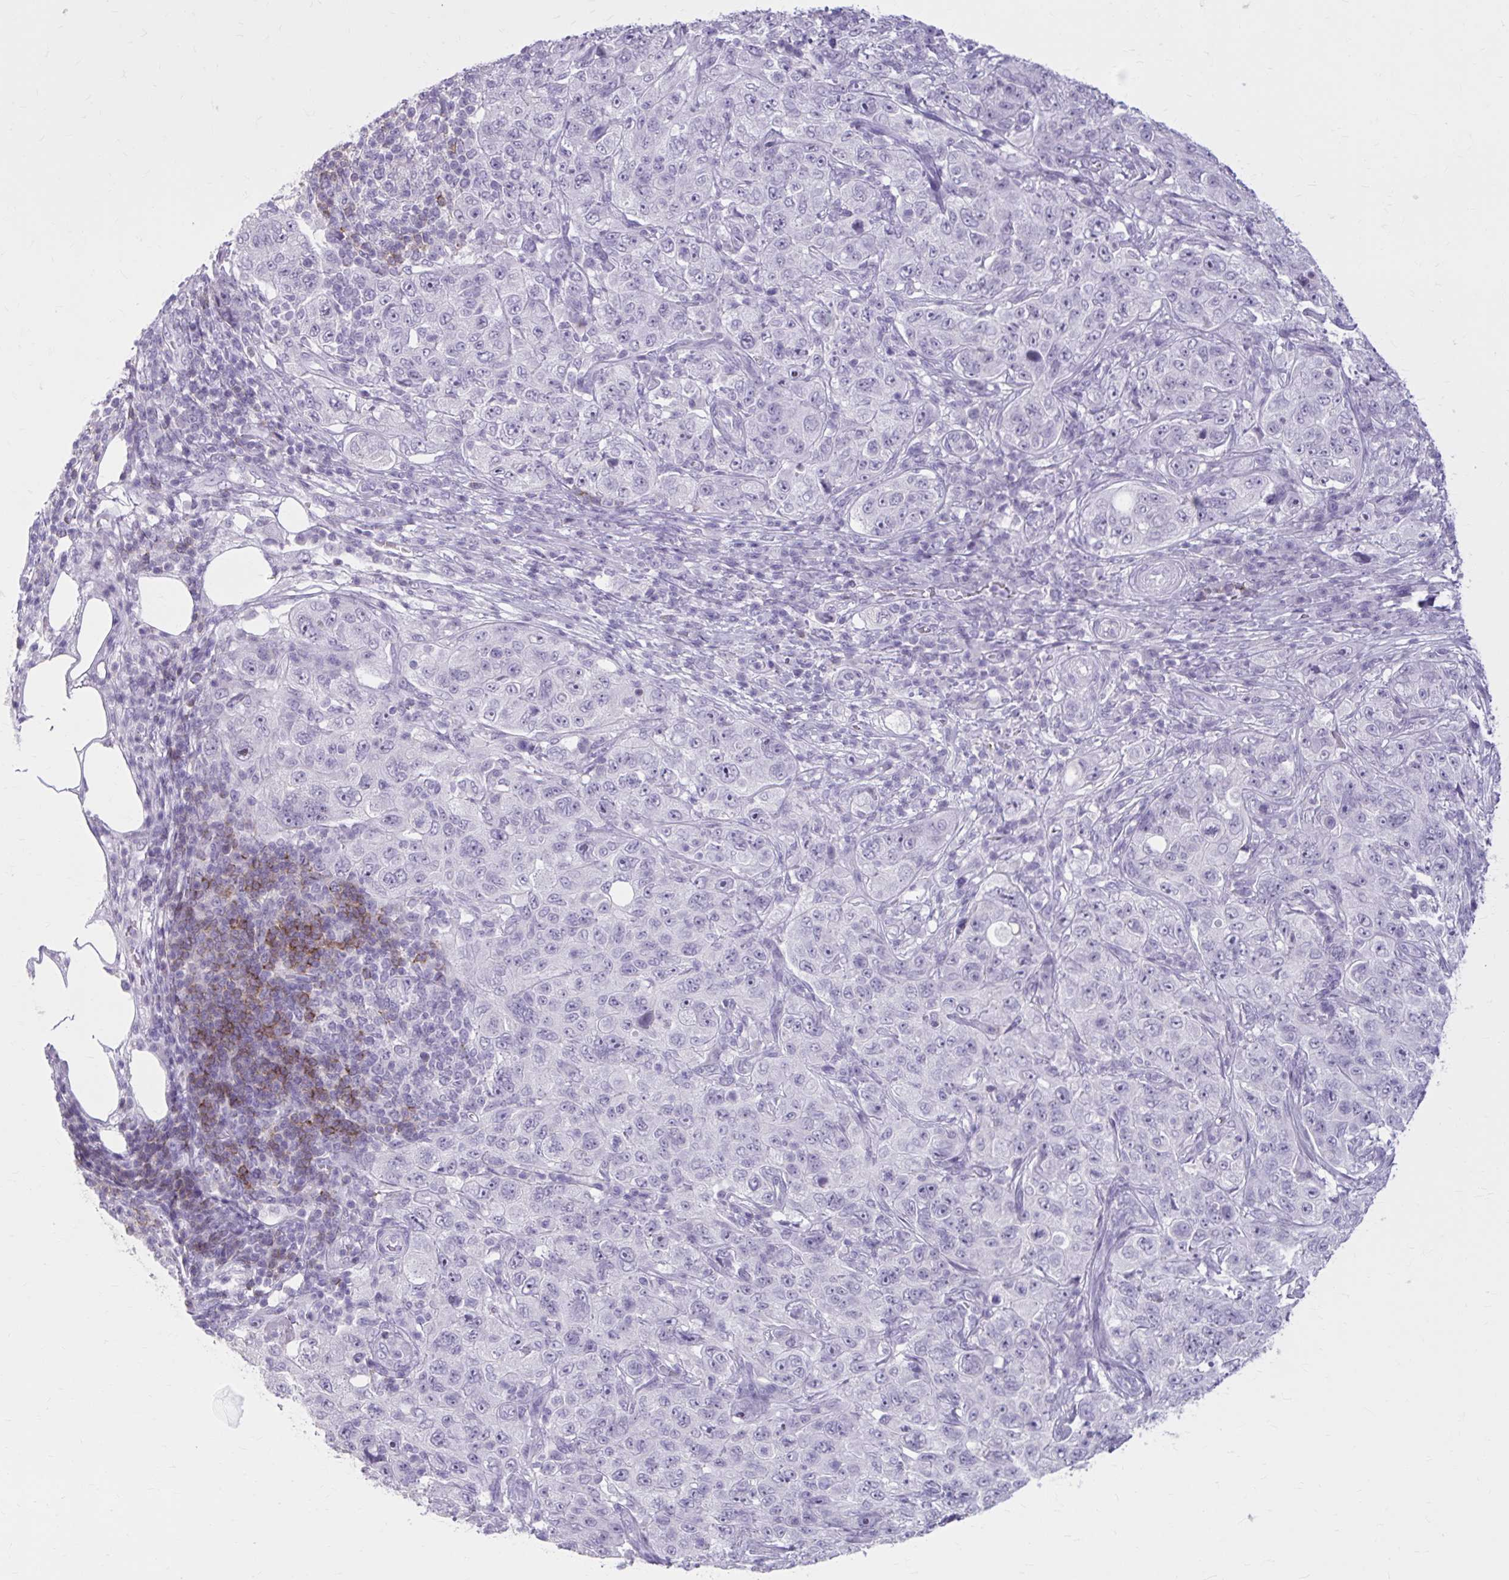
{"staining": {"intensity": "negative", "quantity": "none", "location": "none"}, "tissue": "pancreatic cancer", "cell_type": "Tumor cells", "image_type": "cancer", "snomed": [{"axis": "morphology", "description": "Adenocarcinoma, NOS"}, {"axis": "topography", "description": "Pancreas"}], "caption": "This is an immunohistochemistry (IHC) image of pancreatic cancer (adenocarcinoma). There is no staining in tumor cells.", "gene": "OR4B1", "patient": {"sex": "male", "age": 68}}